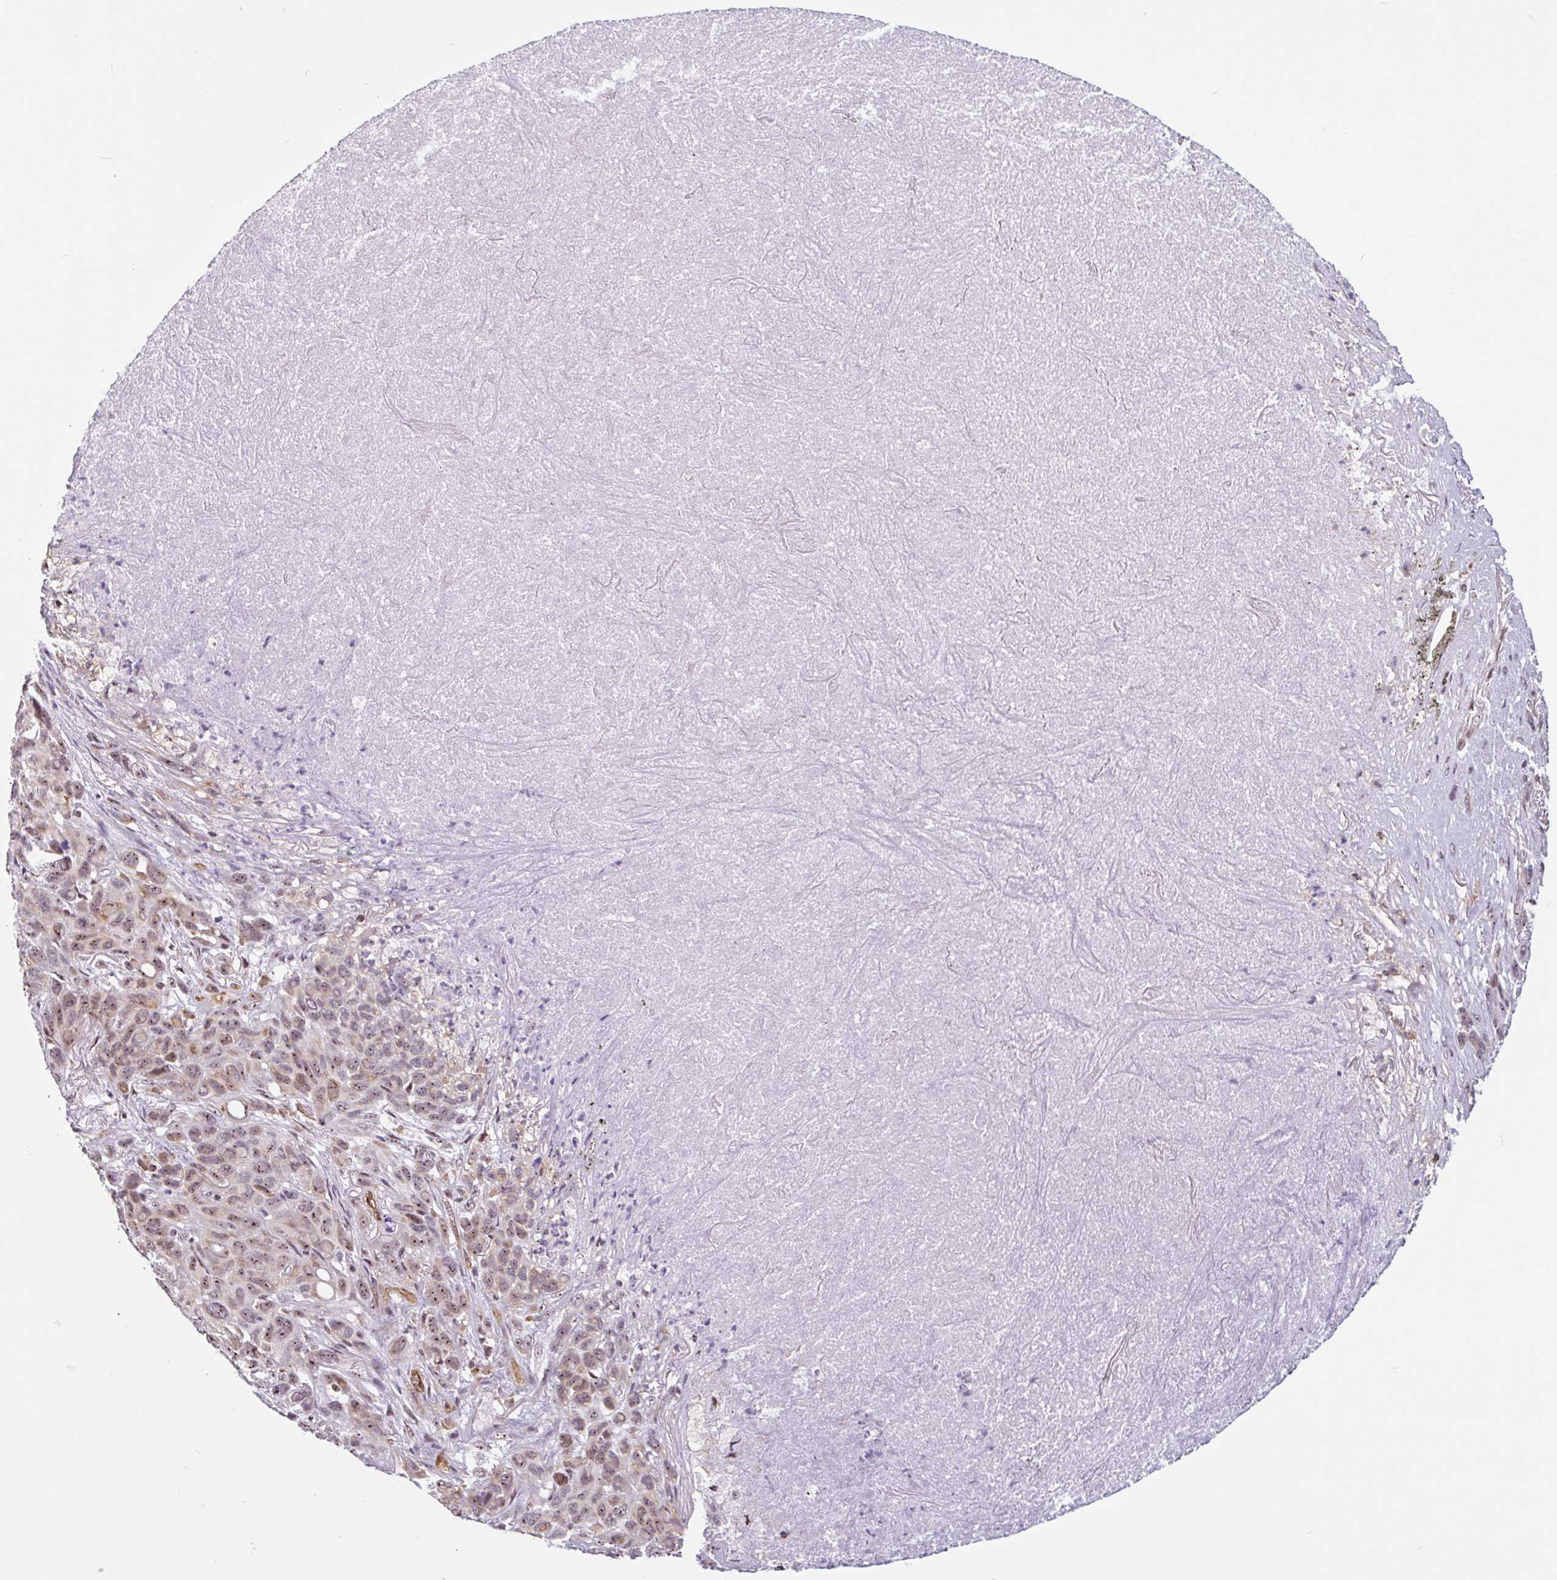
{"staining": {"intensity": "moderate", "quantity": "25%-75%", "location": "nuclear"}, "tissue": "melanoma", "cell_type": "Tumor cells", "image_type": "cancer", "snomed": [{"axis": "morphology", "description": "Malignant melanoma, Metastatic site"}, {"axis": "topography", "description": "Lung"}], "caption": "The micrograph reveals a brown stain indicating the presence of a protein in the nuclear of tumor cells in melanoma. (DAB IHC, brown staining for protein, blue staining for nuclei).", "gene": "ZNF689", "patient": {"sex": "male", "age": 48}}